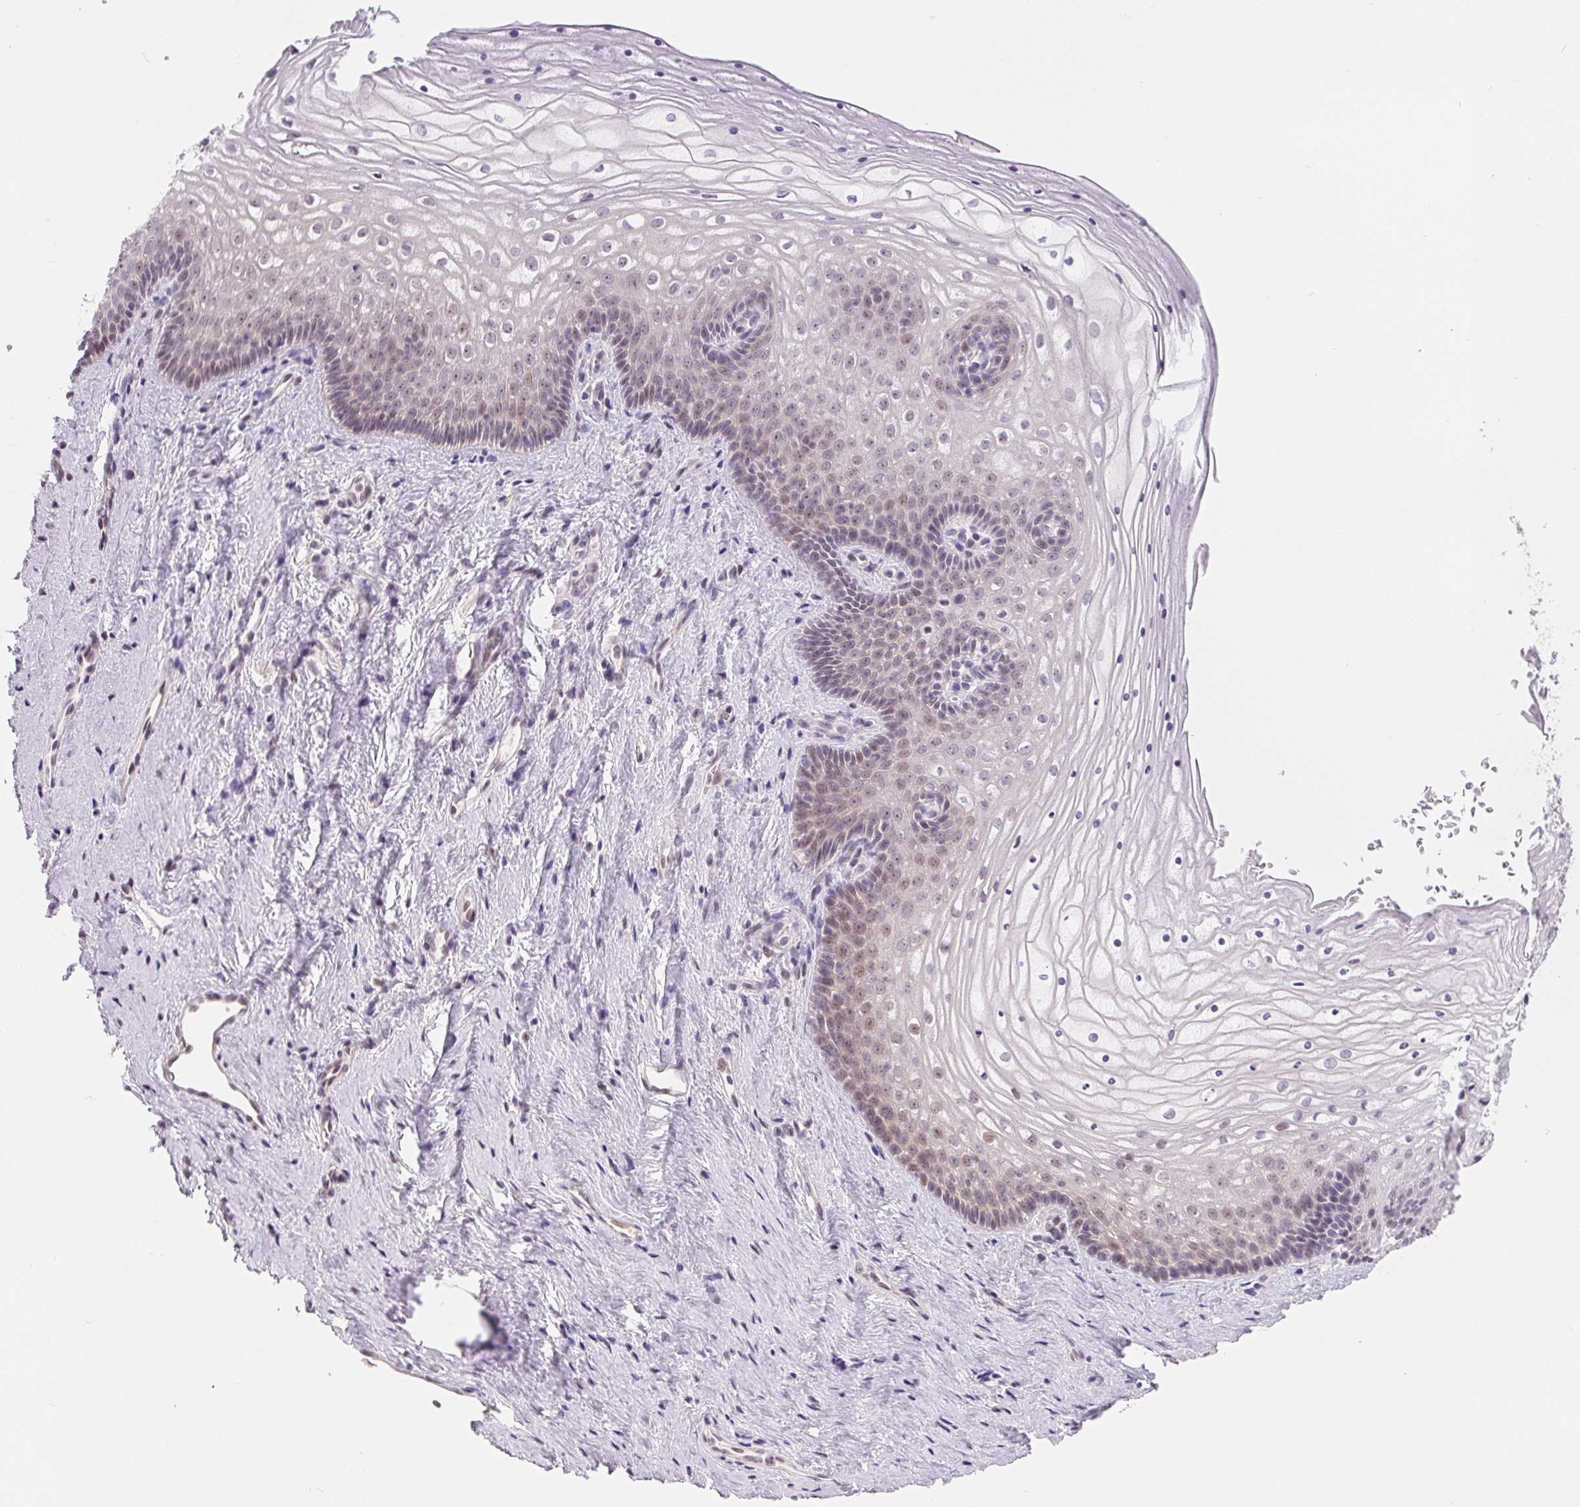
{"staining": {"intensity": "moderate", "quantity": "<25%", "location": "nuclear"}, "tissue": "vagina", "cell_type": "Squamous epithelial cells", "image_type": "normal", "snomed": [{"axis": "morphology", "description": "Normal tissue, NOS"}, {"axis": "topography", "description": "Vagina"}], "caption": "Protein positivity by immunohistochemistry demonstrates moderate nuclear positivity in approximately <25% of squamous epithelial cells in normal vagina. (DAB (3,3'-diaminobenzidine) = brown stain, brightfield microscopy at high magnification).", "gene": "LCA5L", "patient": {"sex": "female", "age": 45}}